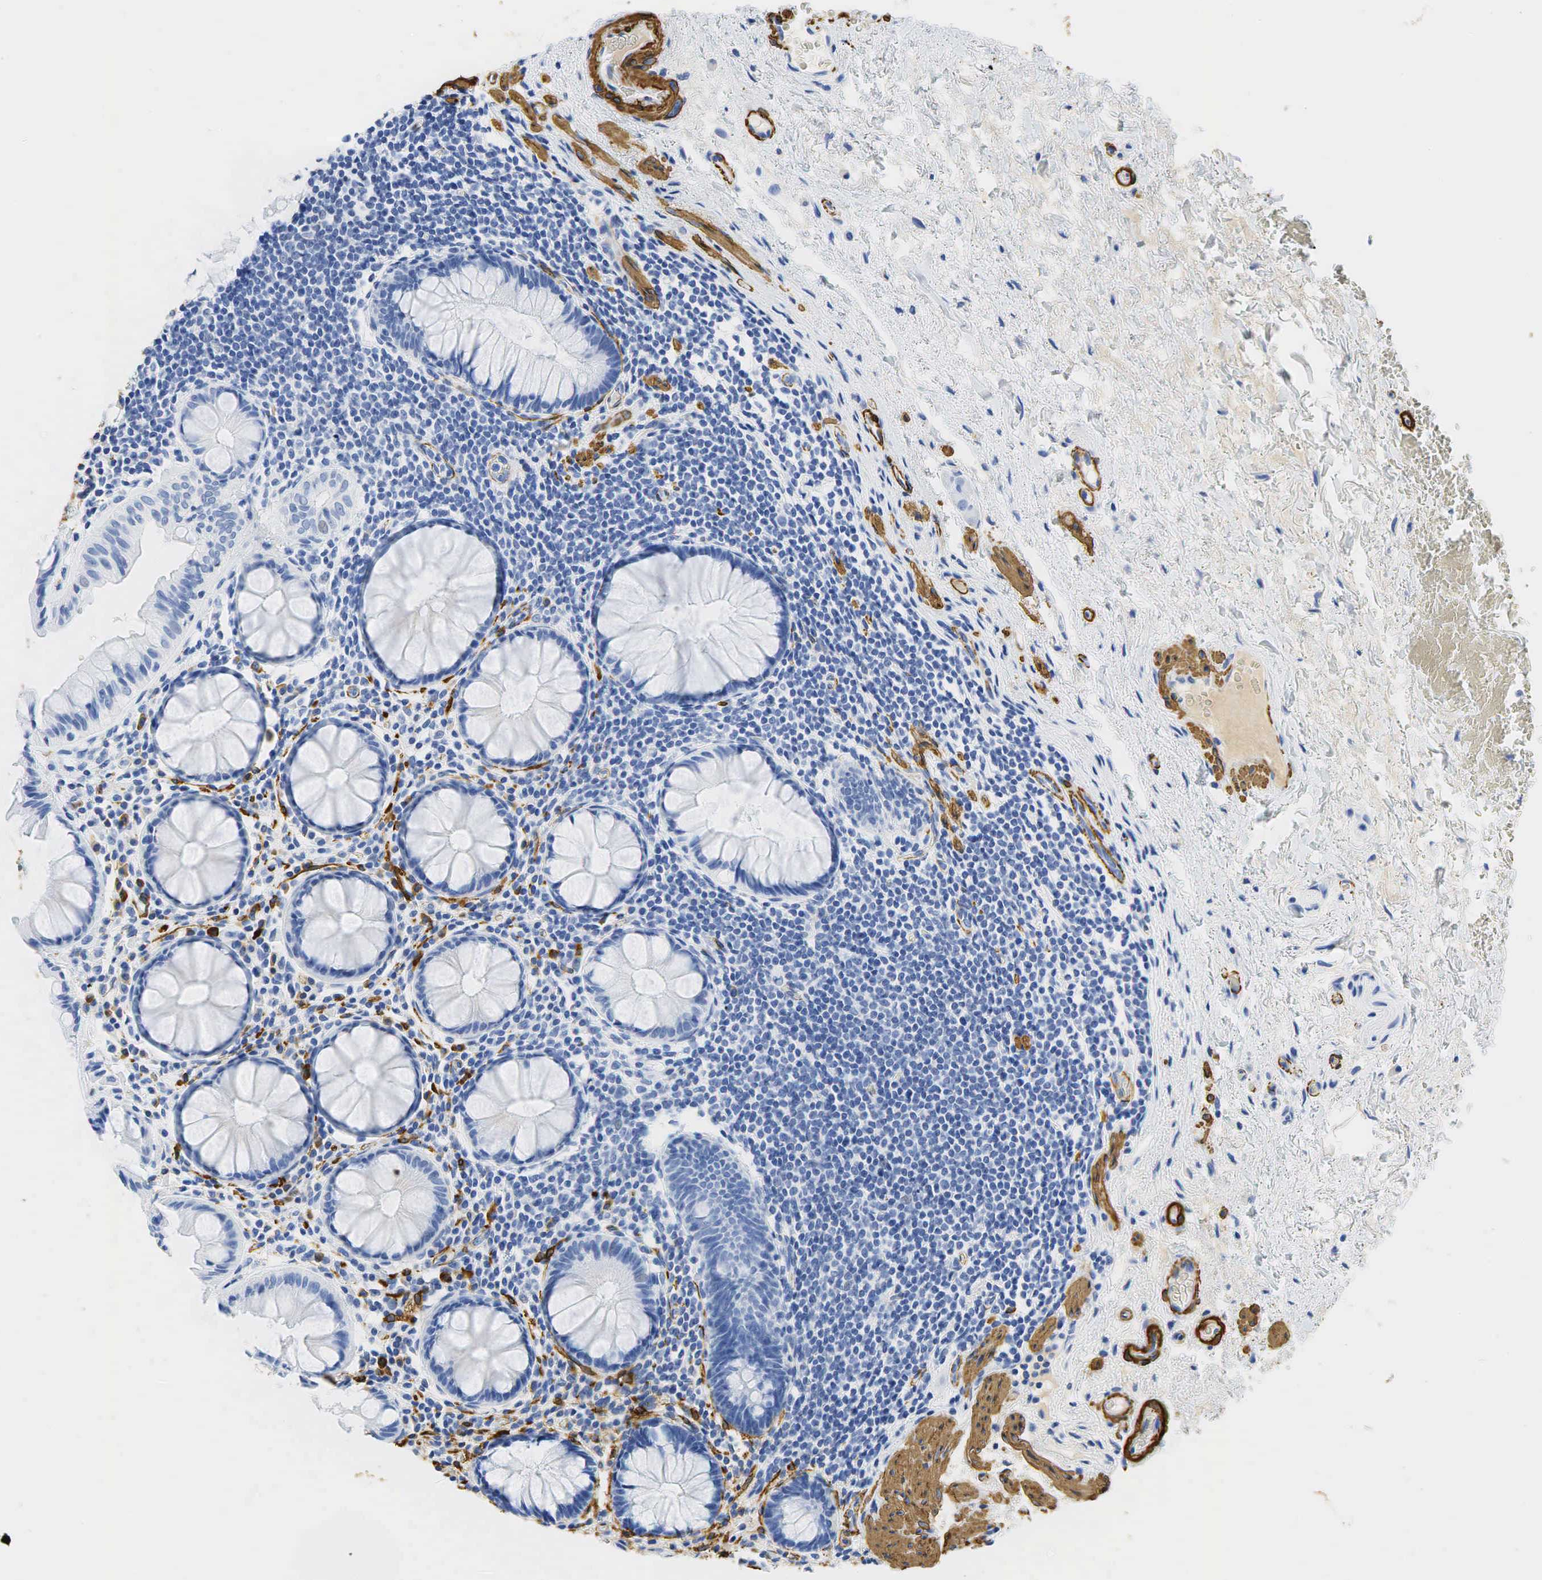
{"staining": {"intensity": "negative", "quantity": "none", "location": "none"}, "tissue": "rectum", "cell_type": "Glandular cells", "image_type": "normal", "snomed": [{"axis": "morphology", "description": "Normal tissue, NOS"}, {"axis": "topography", "description": "Rectum"}], "caption": "Protein analysis of benign rectum displays no significant staining in glandular cells. Brightfield microscopy of immunohistochemistry (IHC) stained with DAB (3,3'-diaminobenzidine) (brown) and hematoxylin (blue), captured at high magnification.", "gene": "ACTA1", "patient": {"sex": "male", "age": 77}}